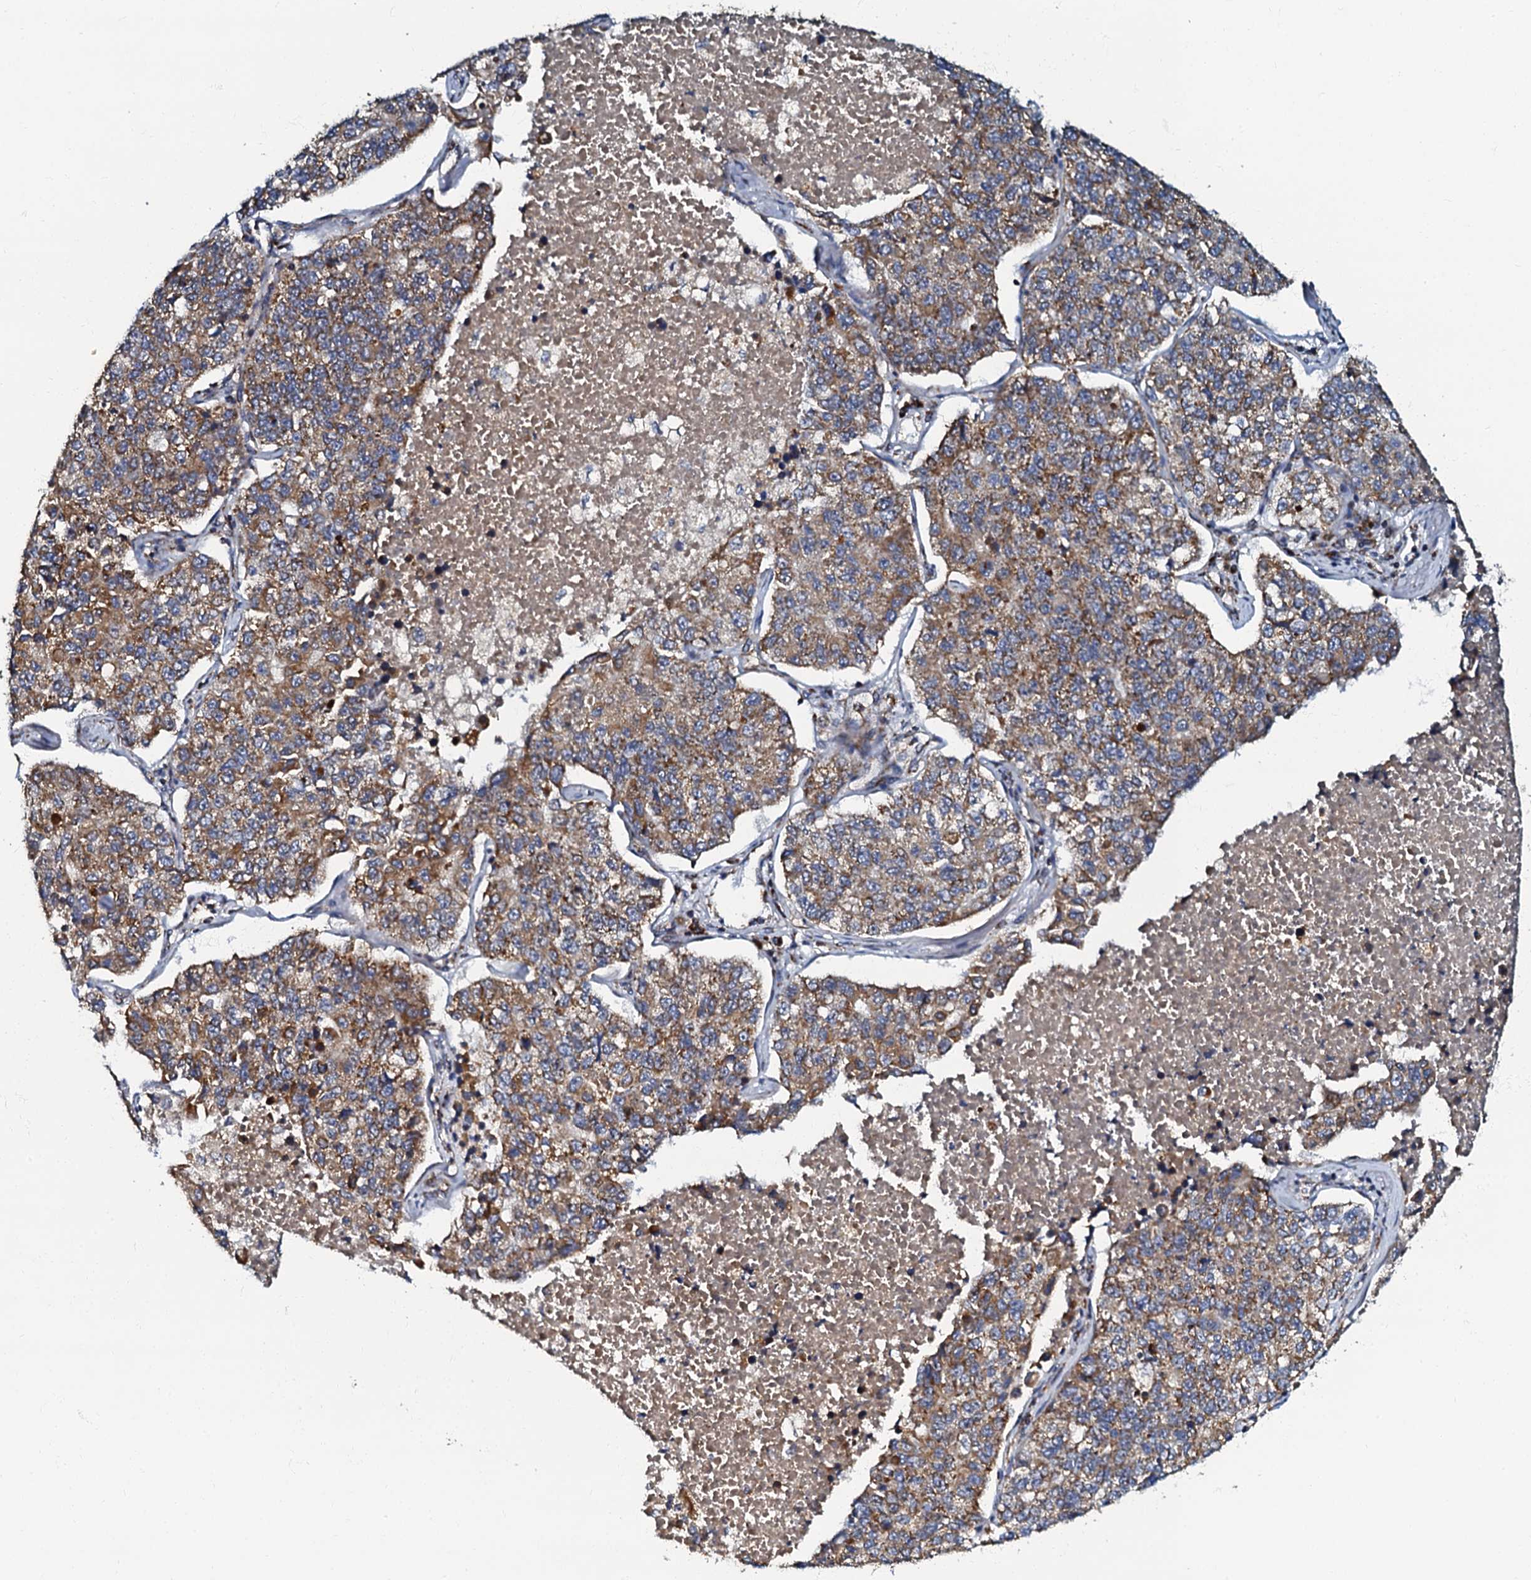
{"staining": {"intensity": "moderate", "quantity": ">75%", "location": "cytoplasmic/membranous"}, "tissue": "lung cancer", "cell_type": "Tumor cells", "image_type": "cancer", "snomed": [{"axis": "morphology", "description": "Adenocarcinoma, NOS"}, {"axis": "topography", "description": "Lung"}], "caption": "Protein staining by IHC displays moderate cytoplasmic/membranous staining in approximately >75% of tumor cells in adenocarcinoma (lung).", "gene": "NDUFA12", "patient": {"sex": "male", "age": 49}}